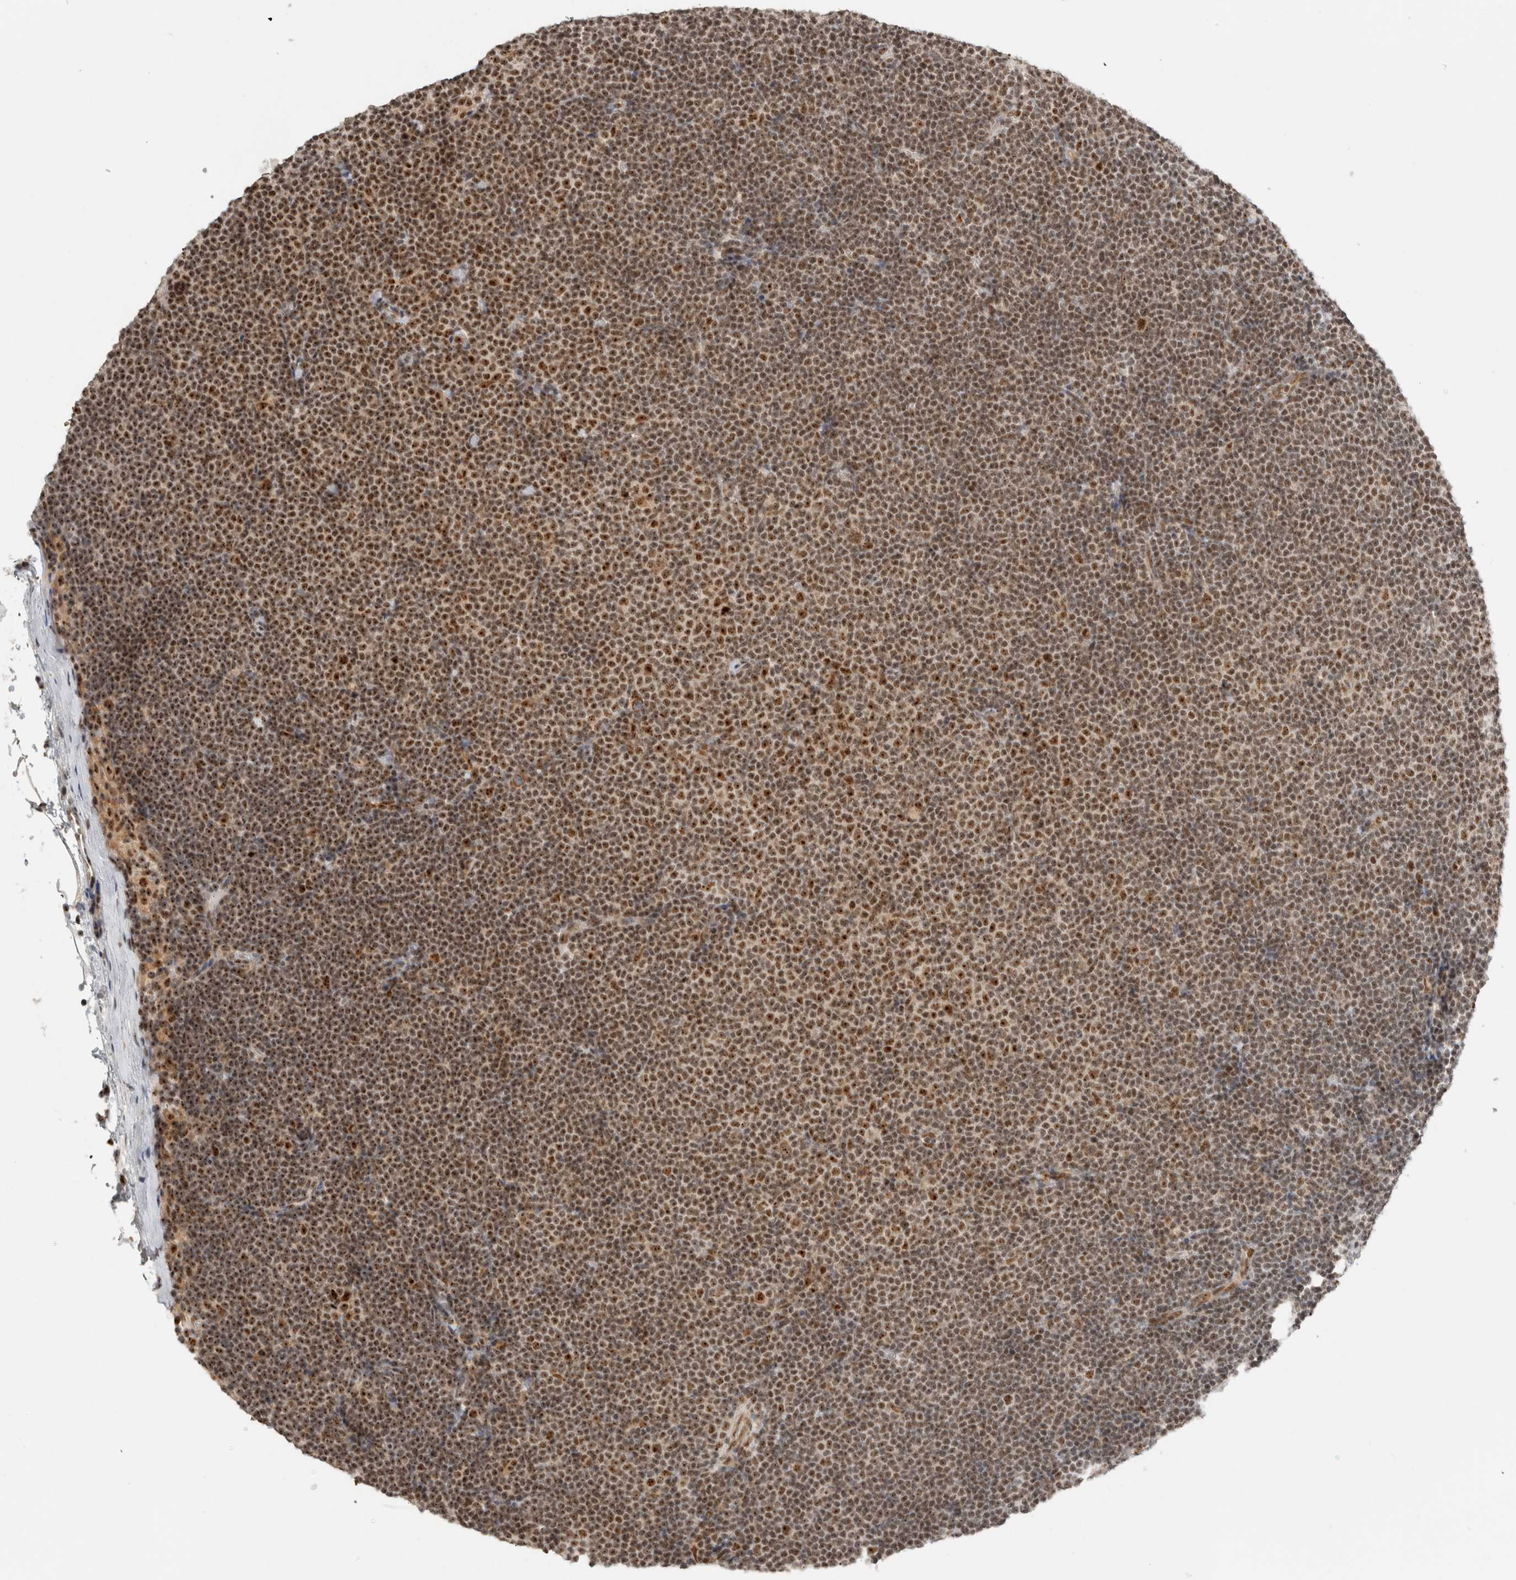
{"staining": {"intensity": "moderate", "quantity": ">75%", "location": "nuclear"}, "tissue": "lymphoma", "cell_type": "Tumor cells", "image_type": "cancer", "snomed": [{"axis": "morphology", "description": "Malignant lymphoma, non-Hodgkin's type, Low grade"}, {"axis": "topography", "description": "Lymph node"}], "caption": "Lymphoma was stained to show a protein in brown. There is medium levels of moderate nuclear staining in approximately >75% of tumor cells.", "gene": "EBNA1BP2", "patient": {"sex": "female", "age": 53}}